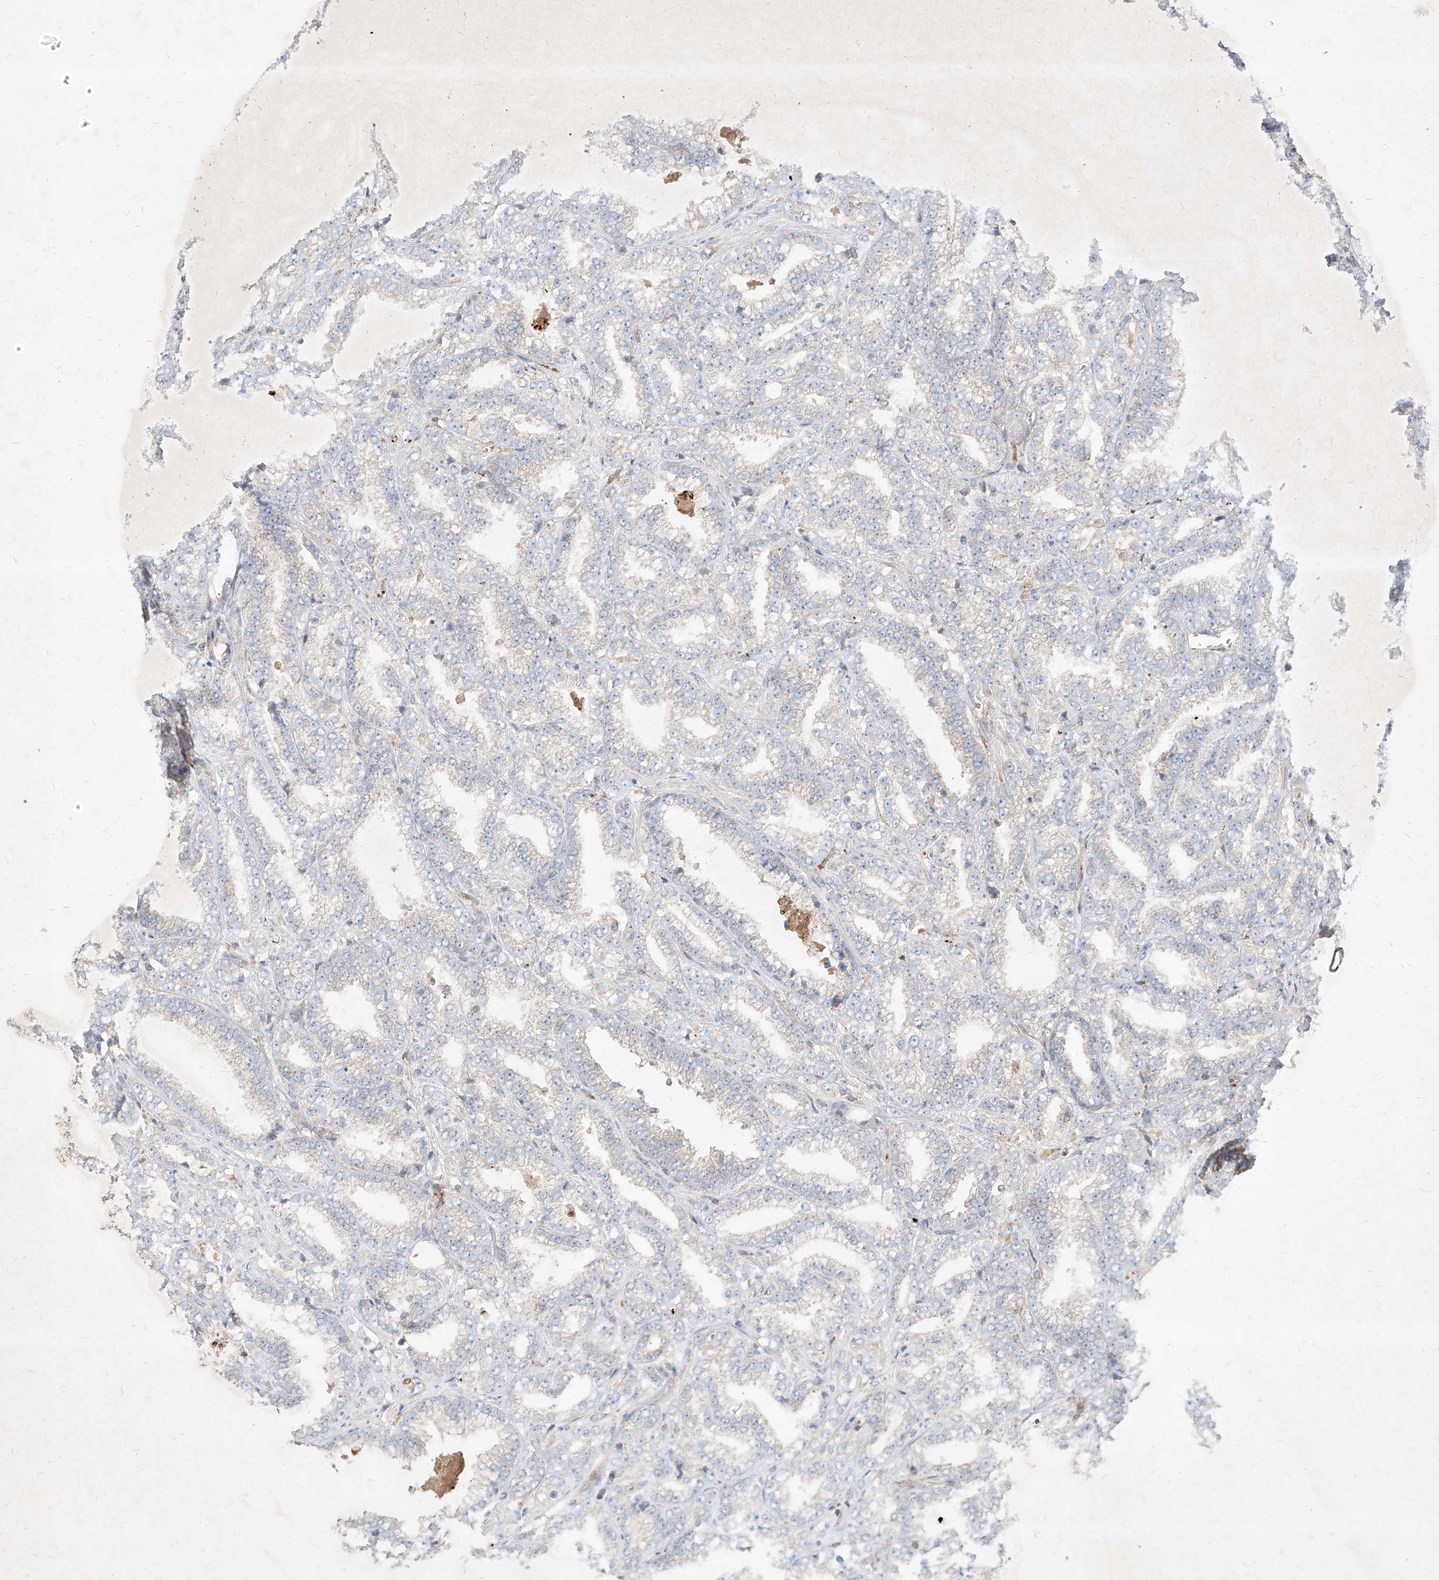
{"staining": {"intensity": "negative", "quantity": "none", "location": "none"}, "tissue": "prostate cancer", "cell_type": "Tumor cells", "image_type": "cancer", "snomed": [{"axis": "morphology", "description": "Adenocarcinoma, High grade"}, {"axis": "topography", "description": "Prostate and seminal vesicle, NOS"}], "caption": "Tumor cells show no significant protein positivity in prostate cancer.", "gene": "TSNAX", "patient": {"sex": "male", "age": 67}}